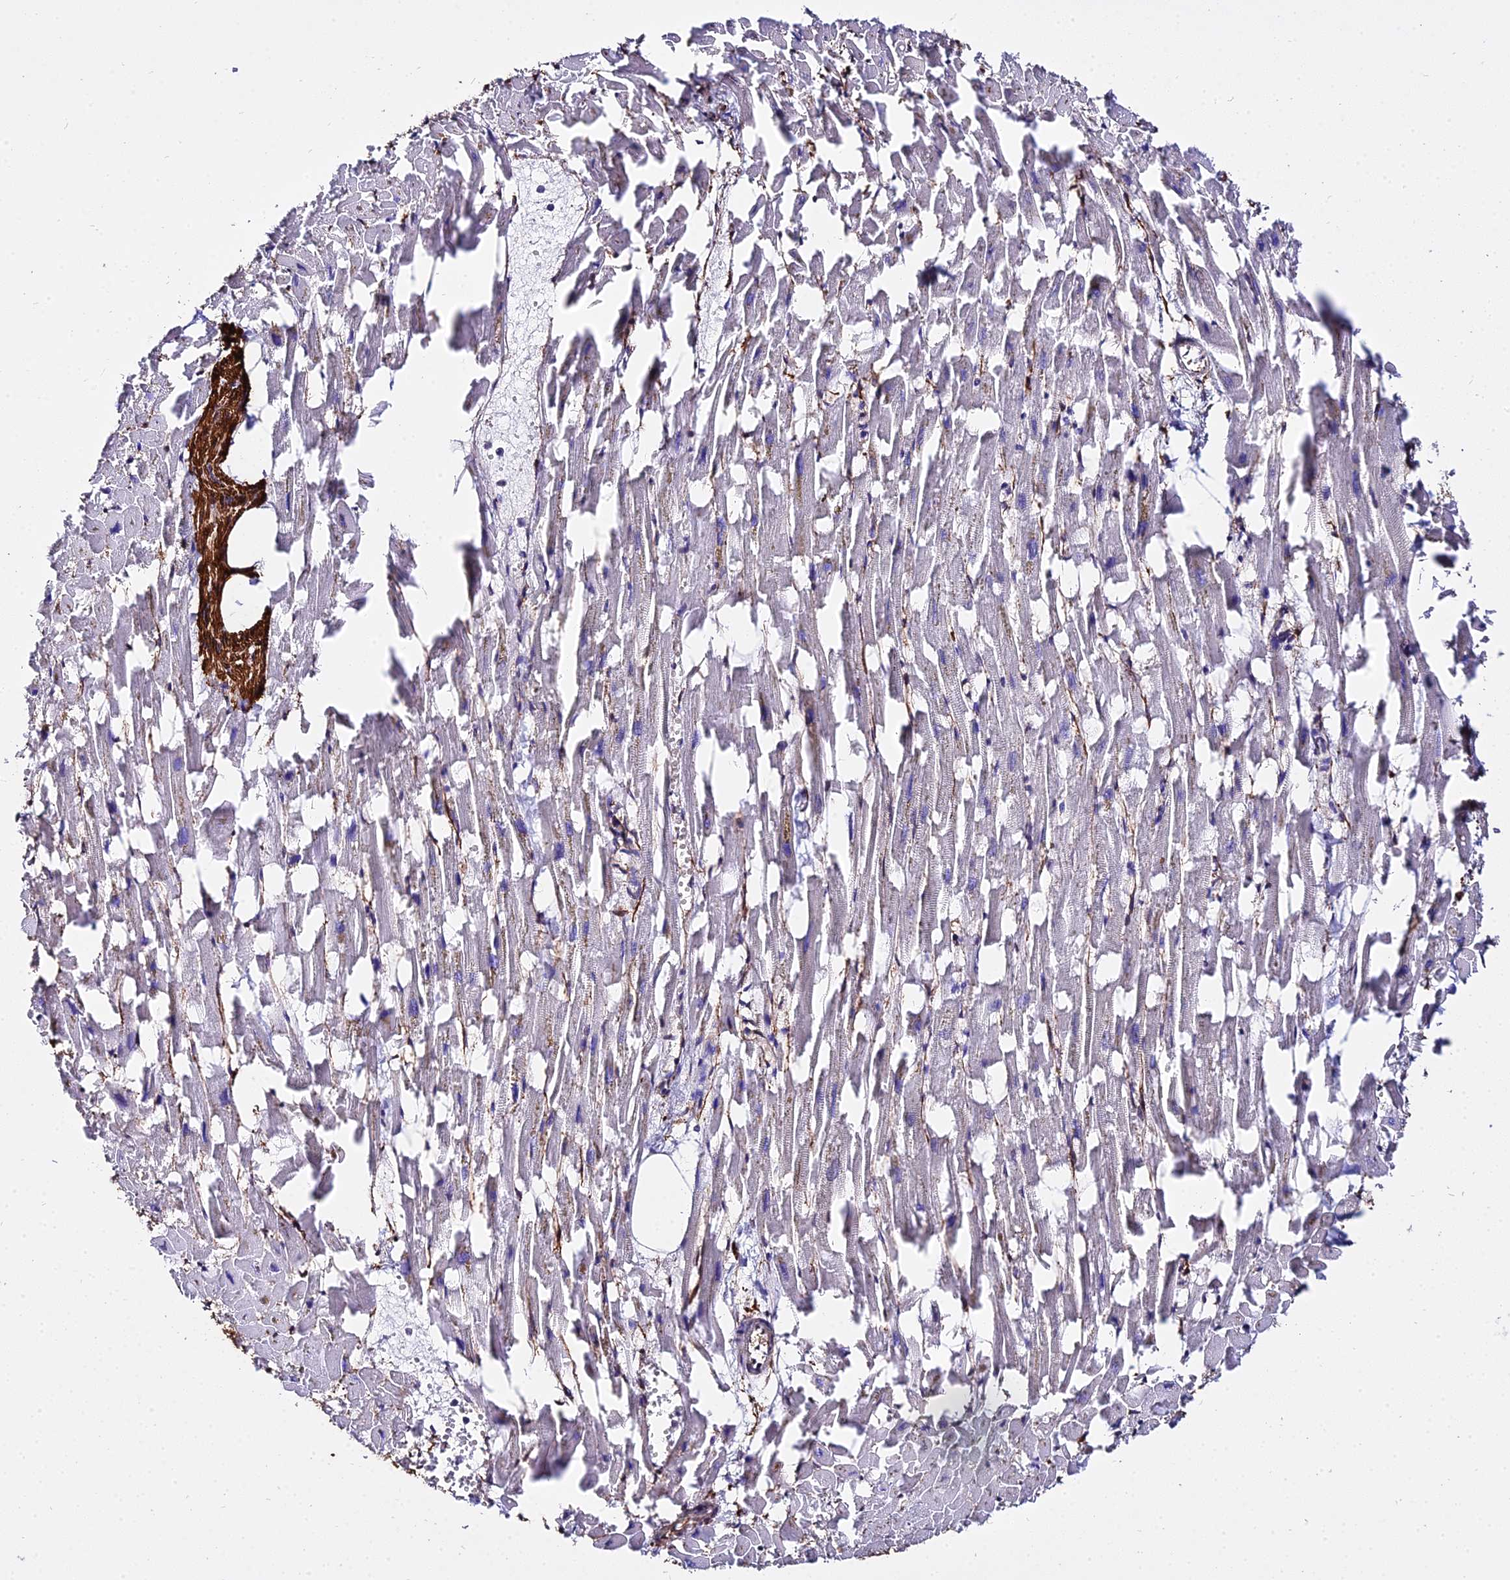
{"staining": {"intensity": "weak", "quantity": "25%-75%", "location": "cytoplasmic/membranous"}, "tissue": "heart muscle", "cell_type": "Cardiomyocytes", "image_type": "normal", "snomed": [{"axis": "morphology", "description": "Normal tissue, NOS"}, {"axis": "topography", "description": "Heart"}], "caption": "Immunohistochemical staining of benign human heart muscle reveals low levels of weak cytoplasmic/membranous staining in about 25%-75% of cardiomyocytes. The protein of interest is stained brown, and the nuclei are stained in blue (DAB (3,3'-diaminobenzidine) IHC with brightfield microscopy, high magnification).", "gene": "TUBA1A", "patient": {"sex": "female", "age": 64}}